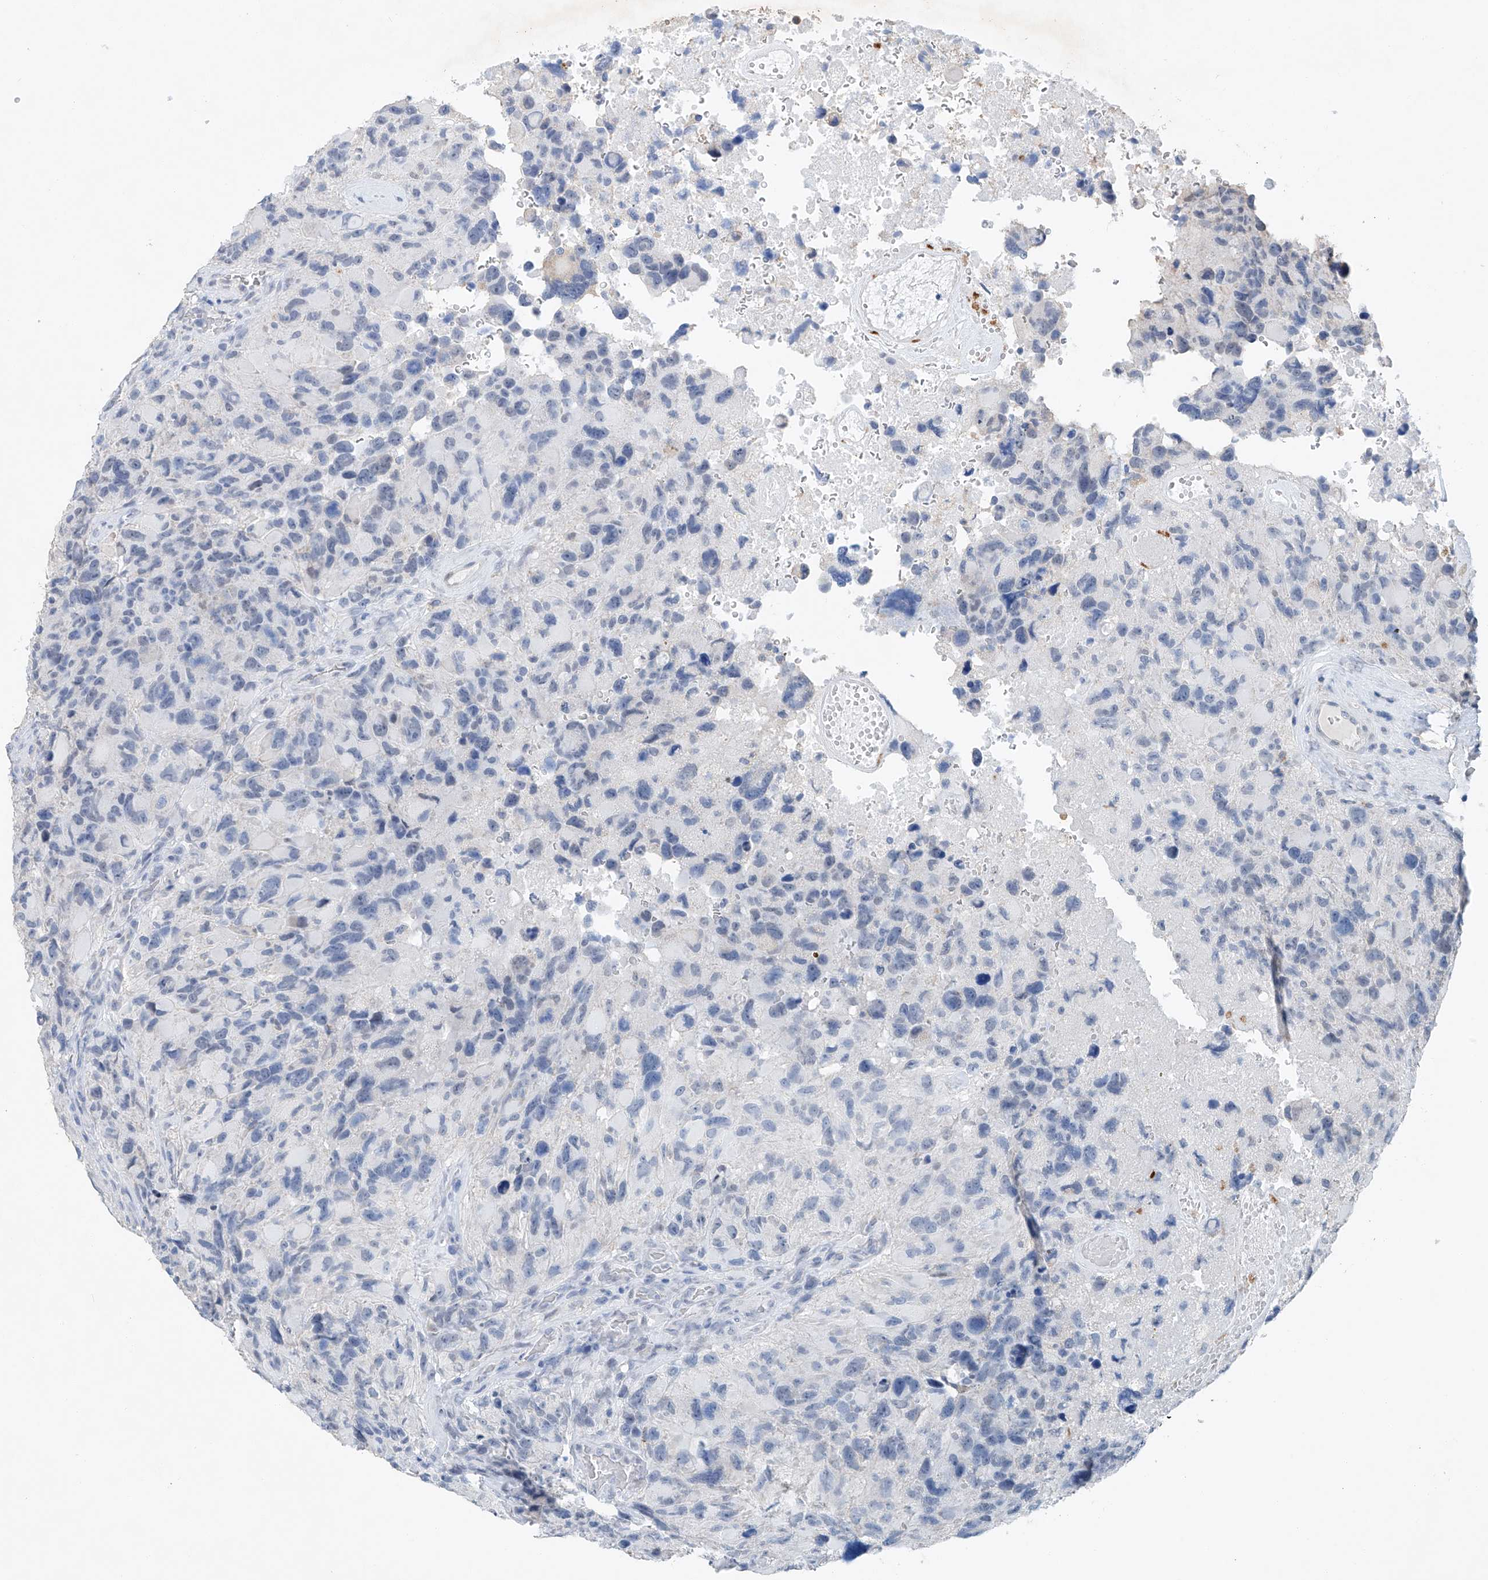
{"staining": {"intensity": "negative", "quantity": "none", "location": "none"}, "tissue": "glioma", "cell_type": "Tumor cells", "image_type": "cancer", "snomed": [{"axis": "morphology", "description": "Glioma, malignant, High grade"}, {"axis": "topography", "description": "Brain"}], "caption": "High magnification brightfield microscopy of malignant glioma (high-grade) stained with DAB (brown) and counterstained with hematoxylin (blue): tumor cells show no significant positivity. (Stains: DAB immunohistochemistry (IHC) with hematoxylin counter stain, Microscopy: brightfield microscopy at high magnification).", "gene": "KLF15", "patient": {"sex": "male", "age": 69}}